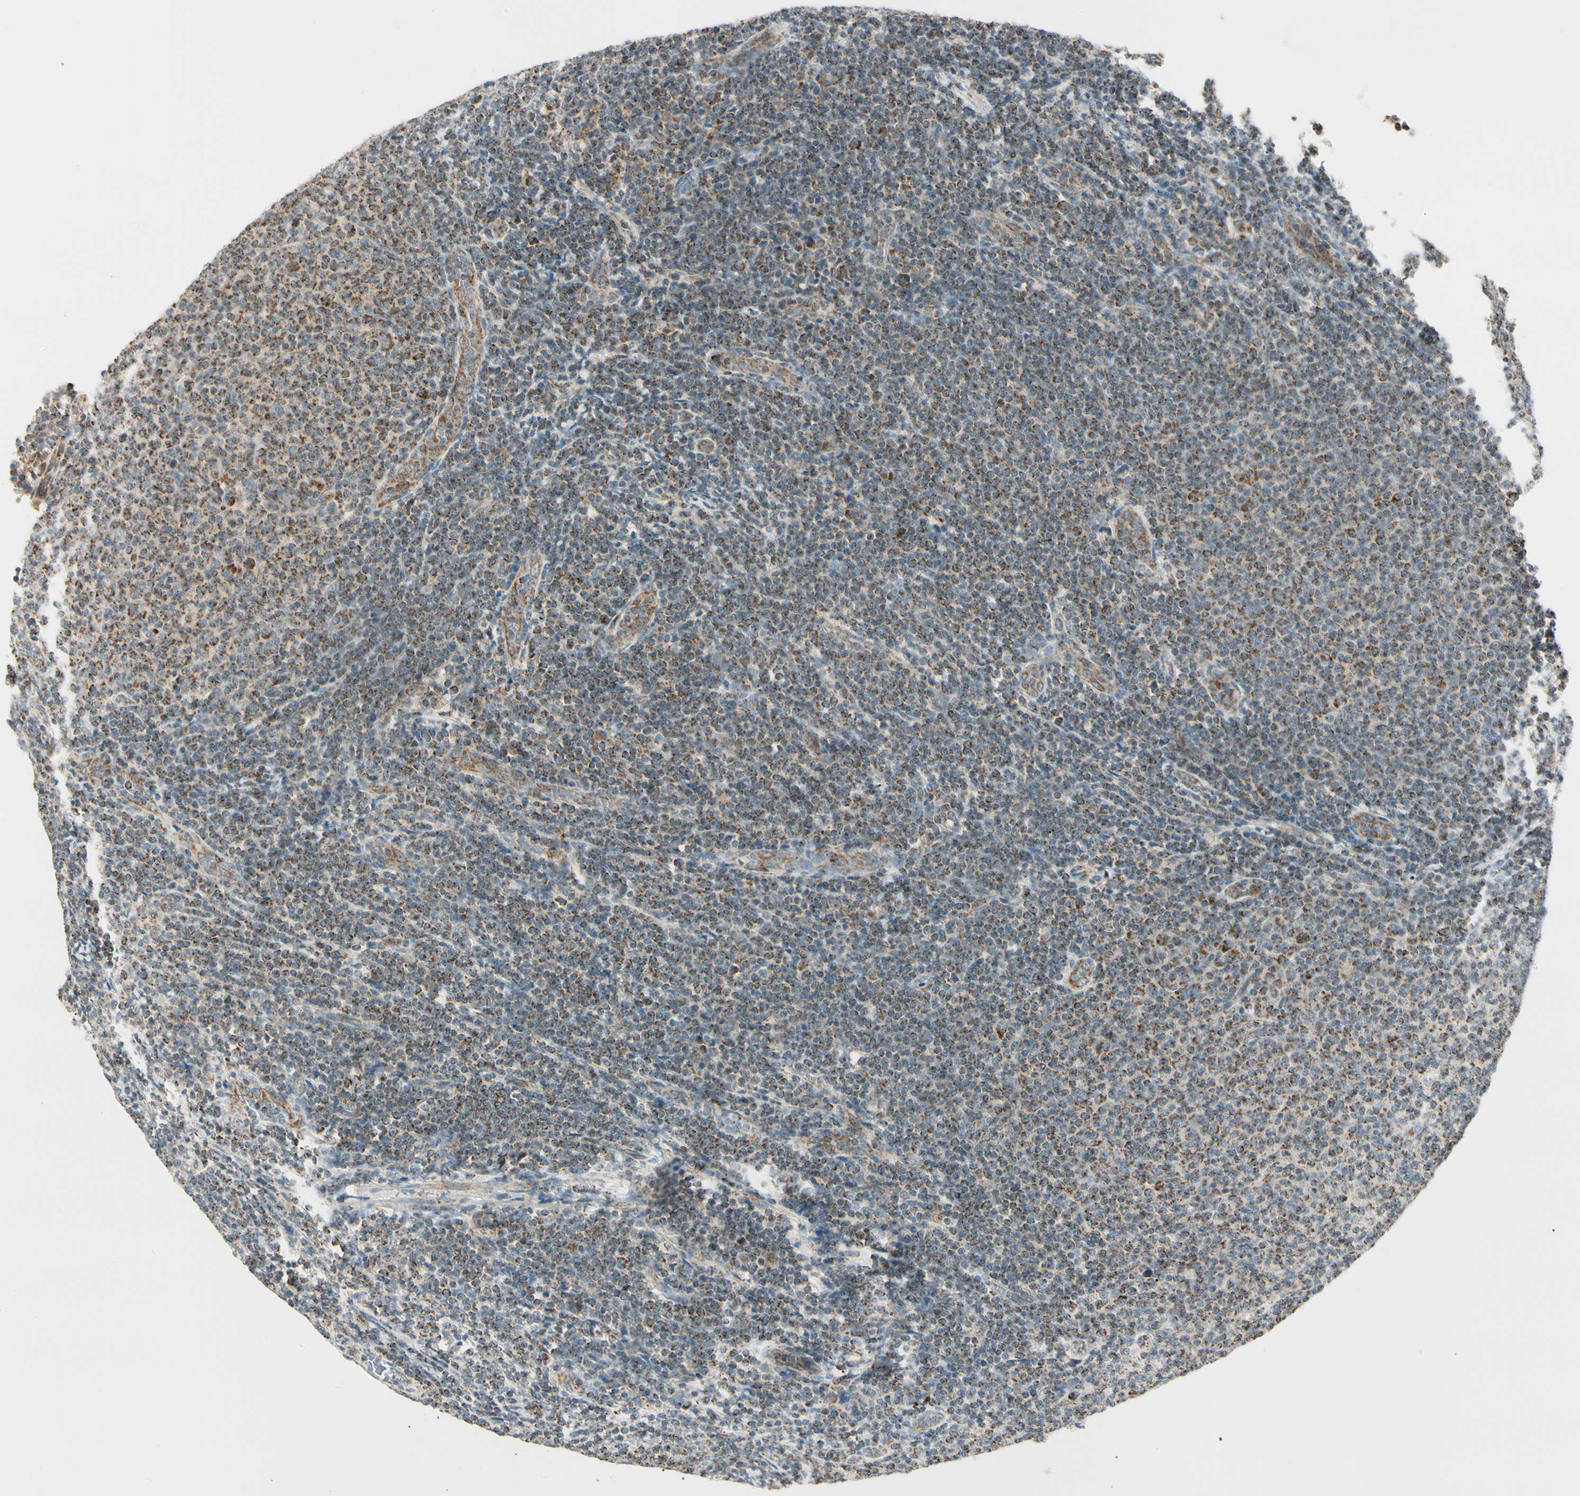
{"staining": {"intensity": "moderate", "quantity": ">75%", "location": "cytoplasmic/membranous"}, "tissue": "lymphoma", "cell_type": "Tumor cells", "image_type": "cancer", "snomed": [{"axis": "morphology", "description": "Malignant lymphoma, non-Hodgkin's type, Low grade"}, {"axis": "topography", "description": "Lymph node"}], "caption": "Lymphoma was stained to show a protein in brown. There is medium levels of moderate cytoplasmic/membranous positivity in approximately >75% of tumor cells.", "gene": "KHDC4", "patient": {"sex": "male", "age": 66}}